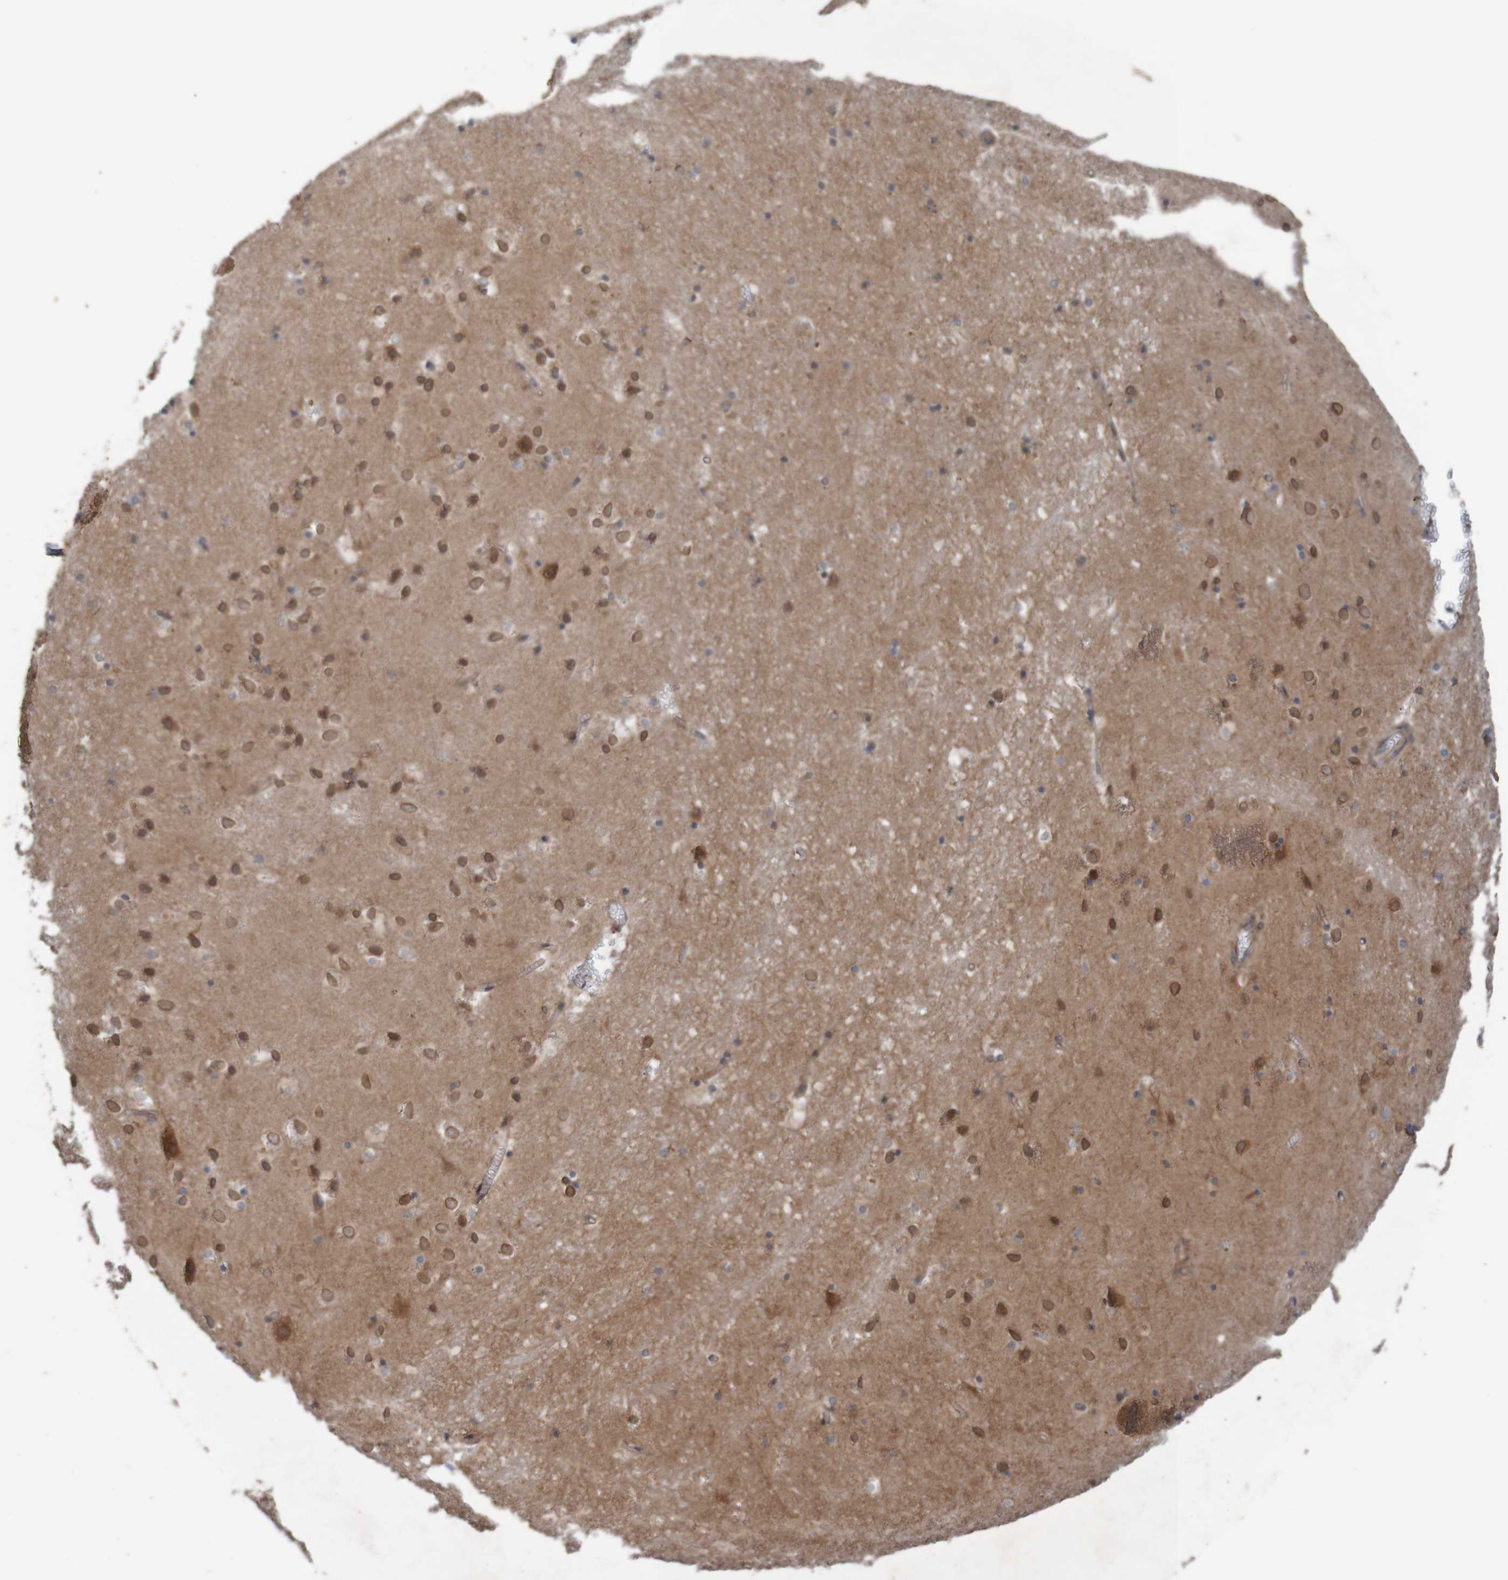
{"staining": {"intensity": "moderate", "quantity": "25%-75%", "location": "nuclear"}, "tissue": "hippocampus", "cell_type": "Glial cells", "image_type": "normal", "snomed": [{"axis": "morphology", "description": "Normal tissue, NOS"}, {"axis": "topography", "description": "Hippocampus"}], "caption": "A high-resolution image shows immunohistochemistry (IHC) staining of unremarkable hippocampus, which exhibits moderate nuclear positivity in approximately 25%-75% of glial cells.", "gene": "ARHGEF11", "patient": {"sex": "male", "age": 45}}